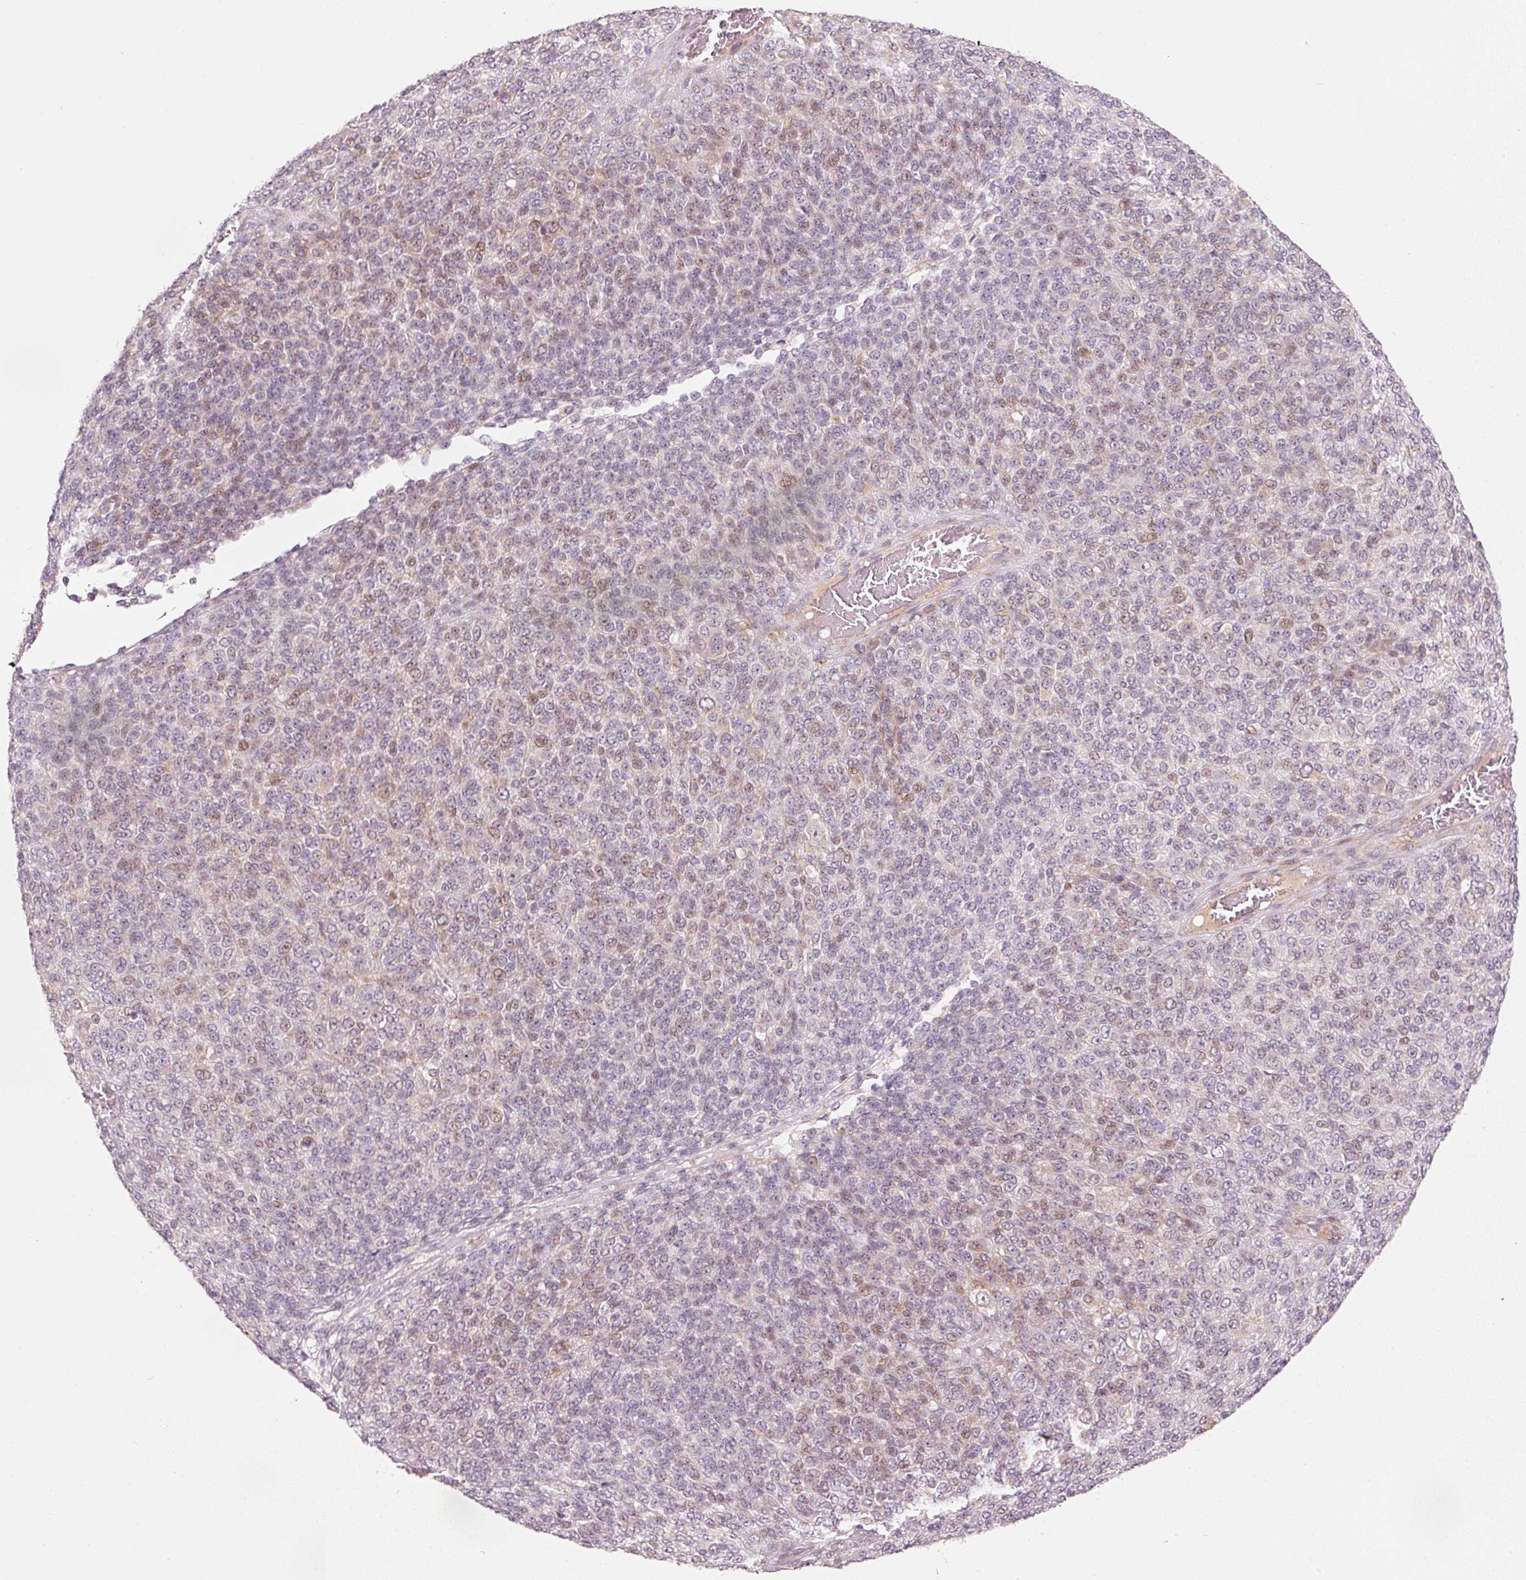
{"staining": {"intensity": "weak", "quantity": "25%-75%", "location": "nuclear"}, "tissue": "melanoma", "cell_type": "Tumor cells", "image_type": "cancer", "snomed": [{"axis": "morphology", "description": "Malignant melanoma, Metastatic site"}, {"axis": "topography", "description": "Brain"}], "caption": "Immunohistochemical staining of human melanoma shows low levels of weak nuclear protein positivity in about 25%-75% of tumor cells.", "gene": "SLC20A1", "patient": {"sex": "female", "age": 56}}